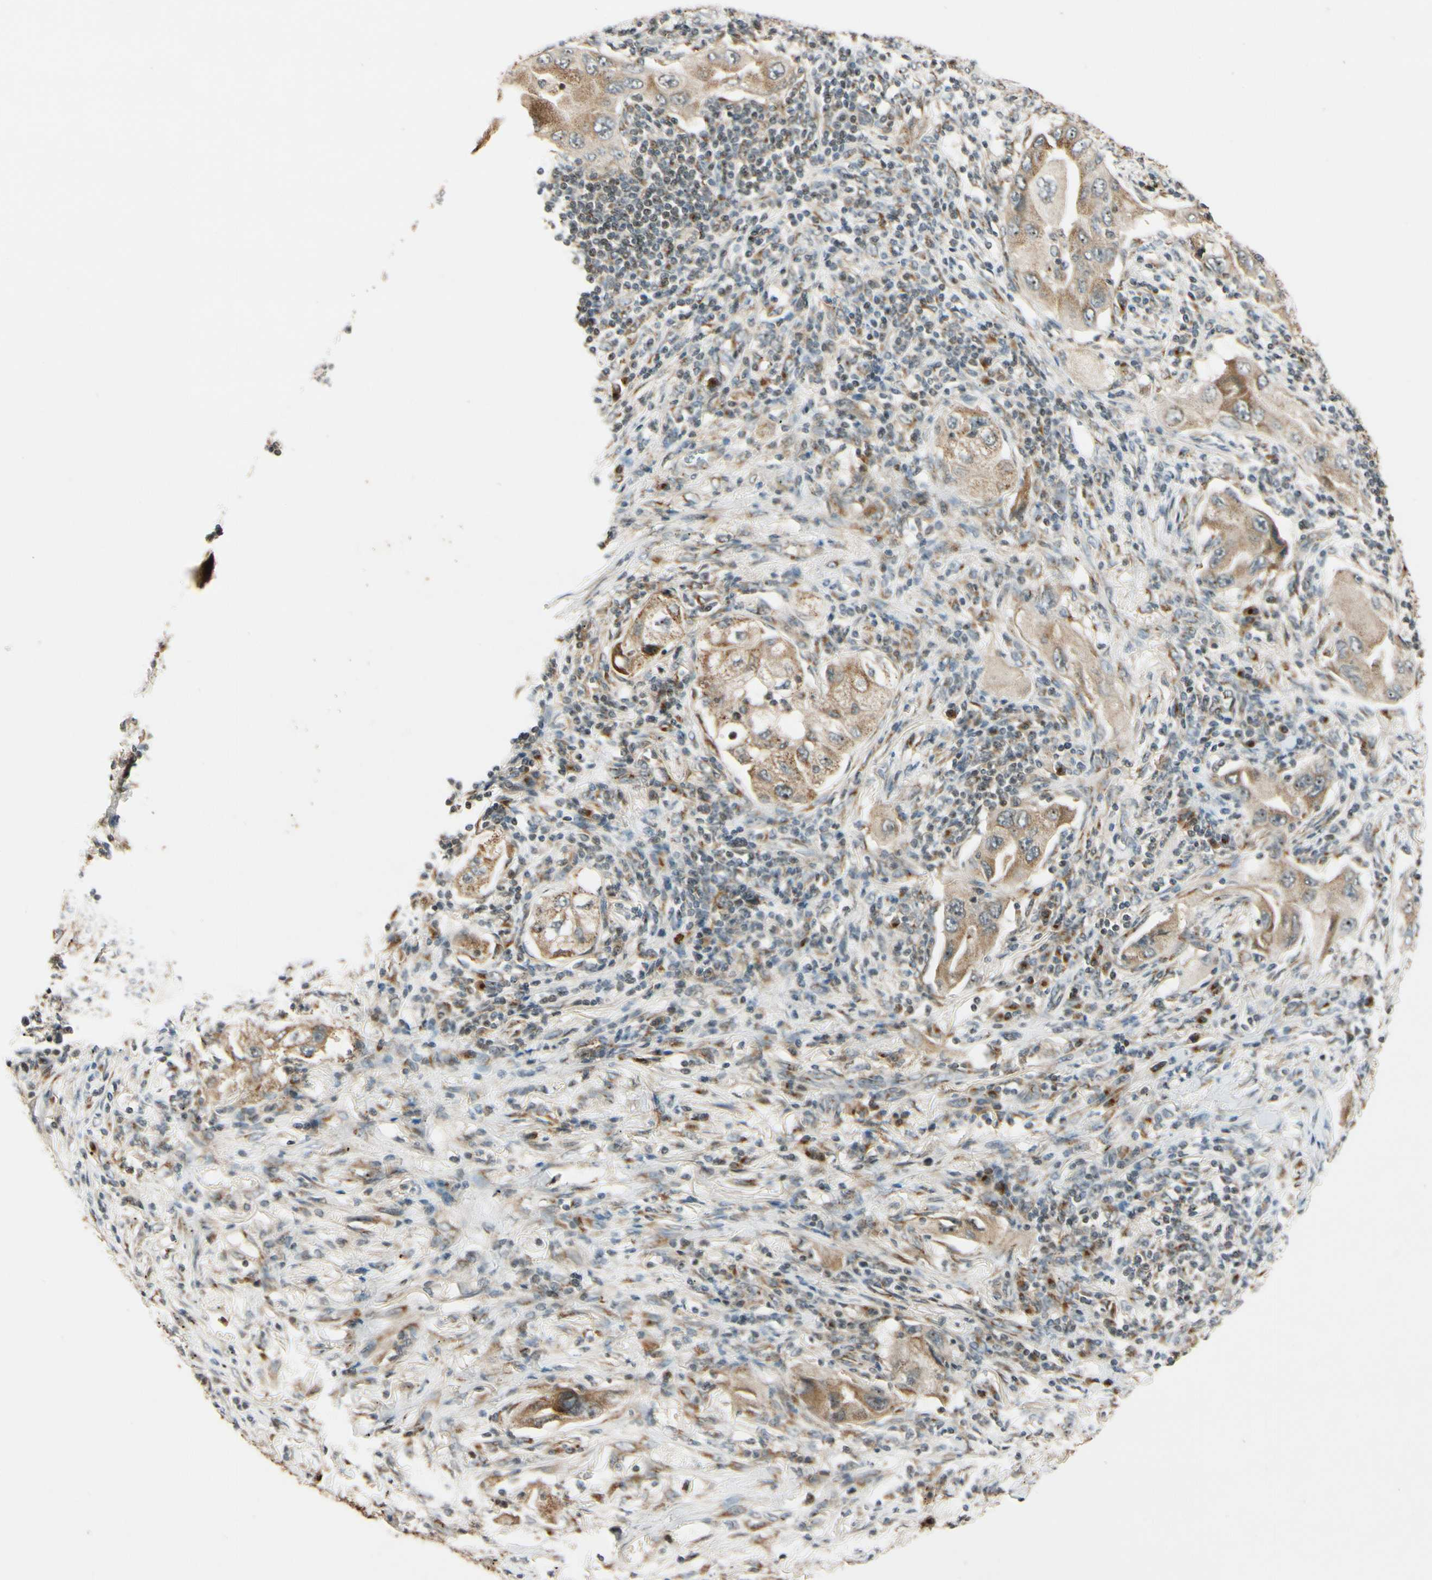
{"staining": {"intensity": "weak", "quantity": "25%-75%", "location": "cytoplasmic/membranous"}, "tissue": "lung cancer", "cell_type": "Tumor cells", "image_type": "cancer", "snomed": [{"axis": "morphology", "description": "Adenocarcinoma, NOS"}, {"axis": "topography", "description": "Lung"}], "caption": "This is an image of IHC staining of lung adenocarcinoma, which shows weak positivity in the cytoplasmic/membranous of tumor cells.", "gene": "NEO1", "patient": {"sex": "female", "age": 65}}